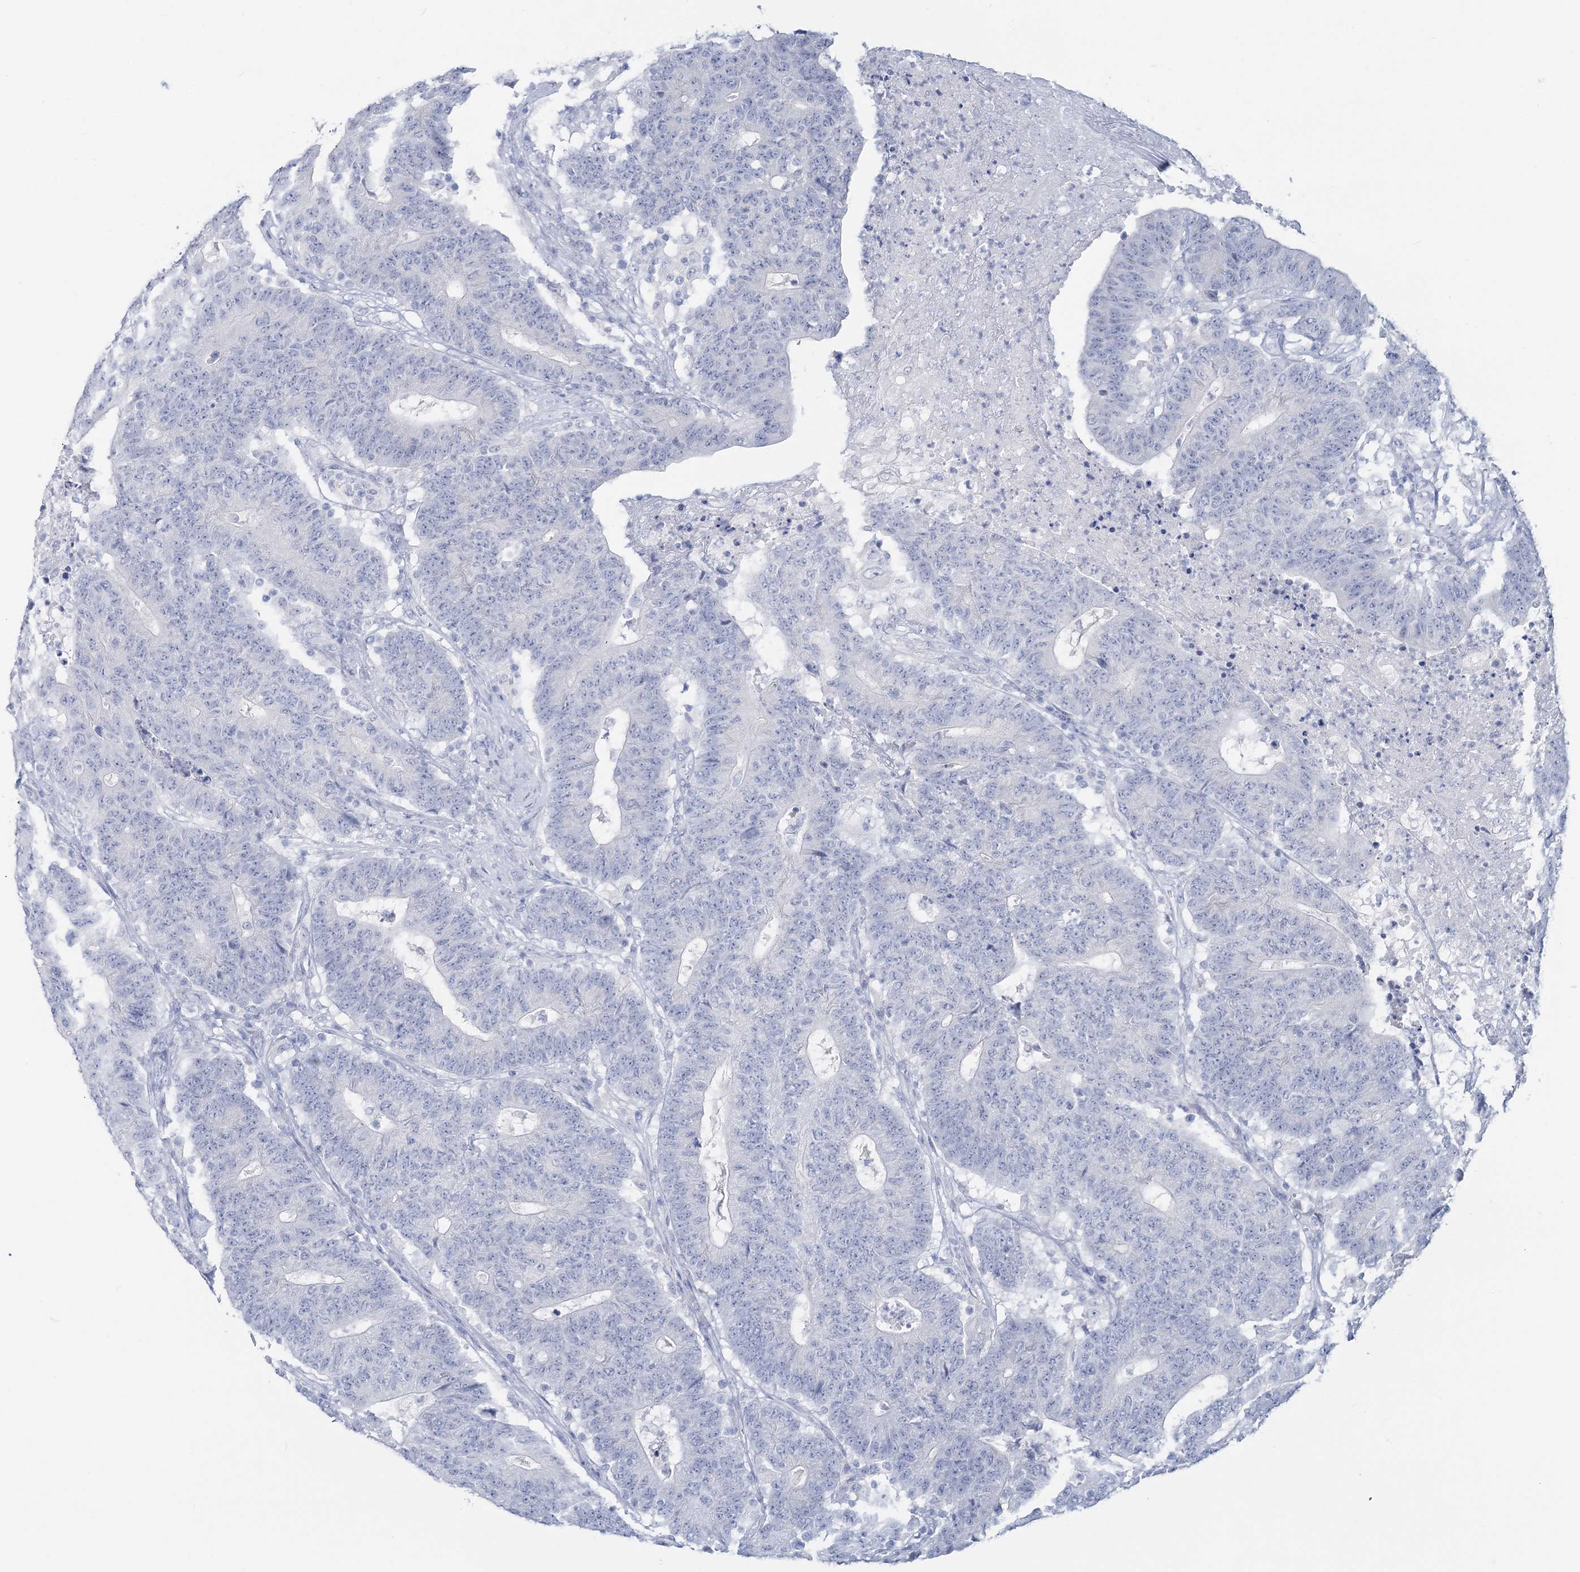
{"staining": {"intensity": "negative", "quantity": "none", "location": "none"}, "tissue": "colorectal cancer", "cell_type": "Tumor cells", "image_type": "cancer", "snomed": [{"axis": "morphology", "description": "Normal tissue, NOS"}, {"axis": "morphology", "description": "Adenocarcinoma, NOS"}, {"axis": "topography", "description": "Colon"}], "caption": "Protein analysis of adenocarcinoma (colorectal) shows no significant staining in tumor cells.", "gene": "CYP3A4", "patient": {"sex": "female", "age": 75}}